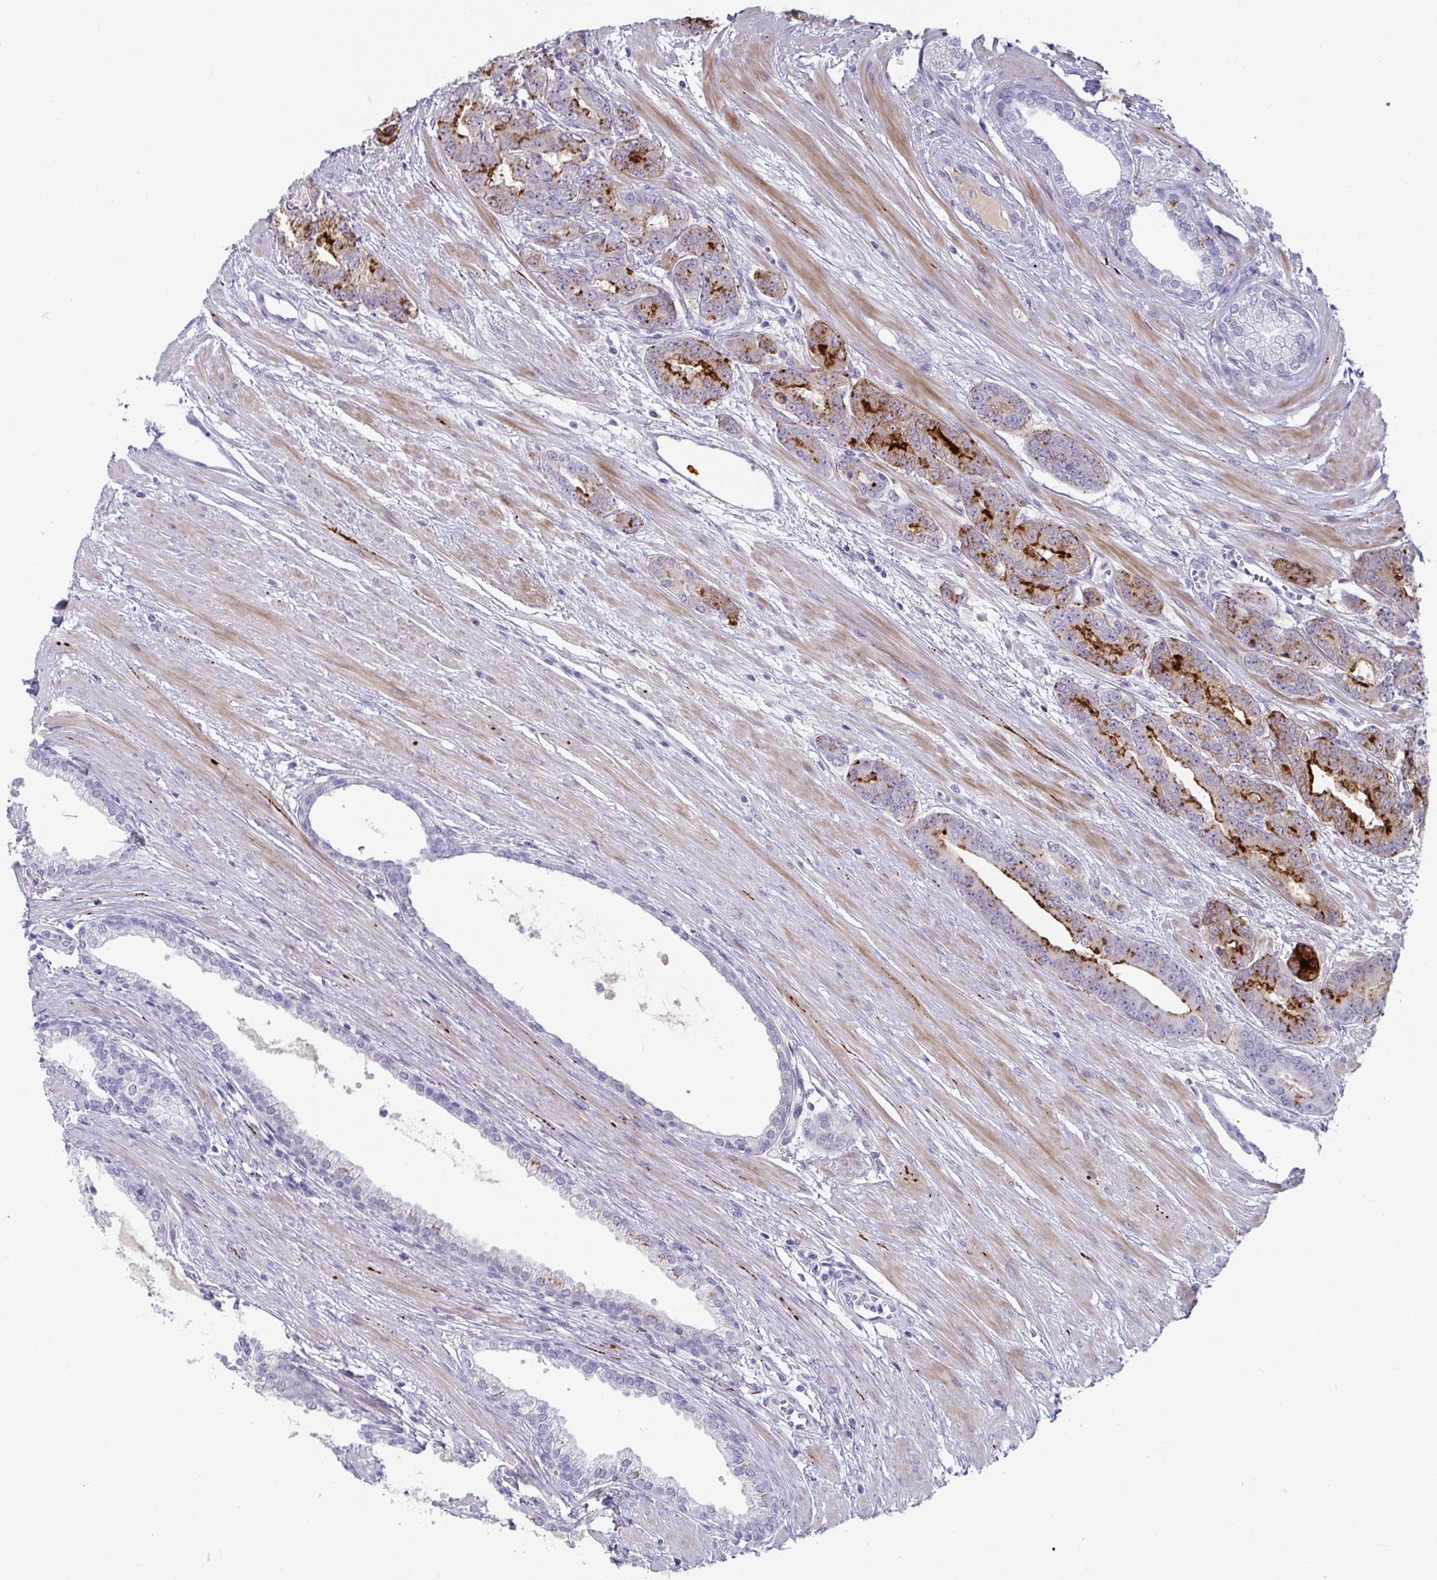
{"staining": {"intensity": "moderate", "quantity": "25%-75%", "location": "cytoplasmic/membranous"}, "tissue": "prostate cancer", "cell_type": "Tumor cells", "image_type": "cancer", "snomed": [{"axis": "morphology", "description": "Adenocarcinoma, High grade"}, {"axis": "topography", "description": "Prostate"}], "caption": "Immunohistochemistry staining of prostate cancer (adenocarcinoma (high-grade)), which shows medium levels of moderate cytoplasmic/membranous positivity in about 25%-75% of tumor cells indicating moderate cytoplasmic/membranous protein expression. The staining was performed using DAB (3,3'-diaminobenzidine) (brown) for protein detection and nuclei were counterstained in hematoxylin (blue).", "gene": "NPY", "patient": {"sex": "male", "age": 60}}